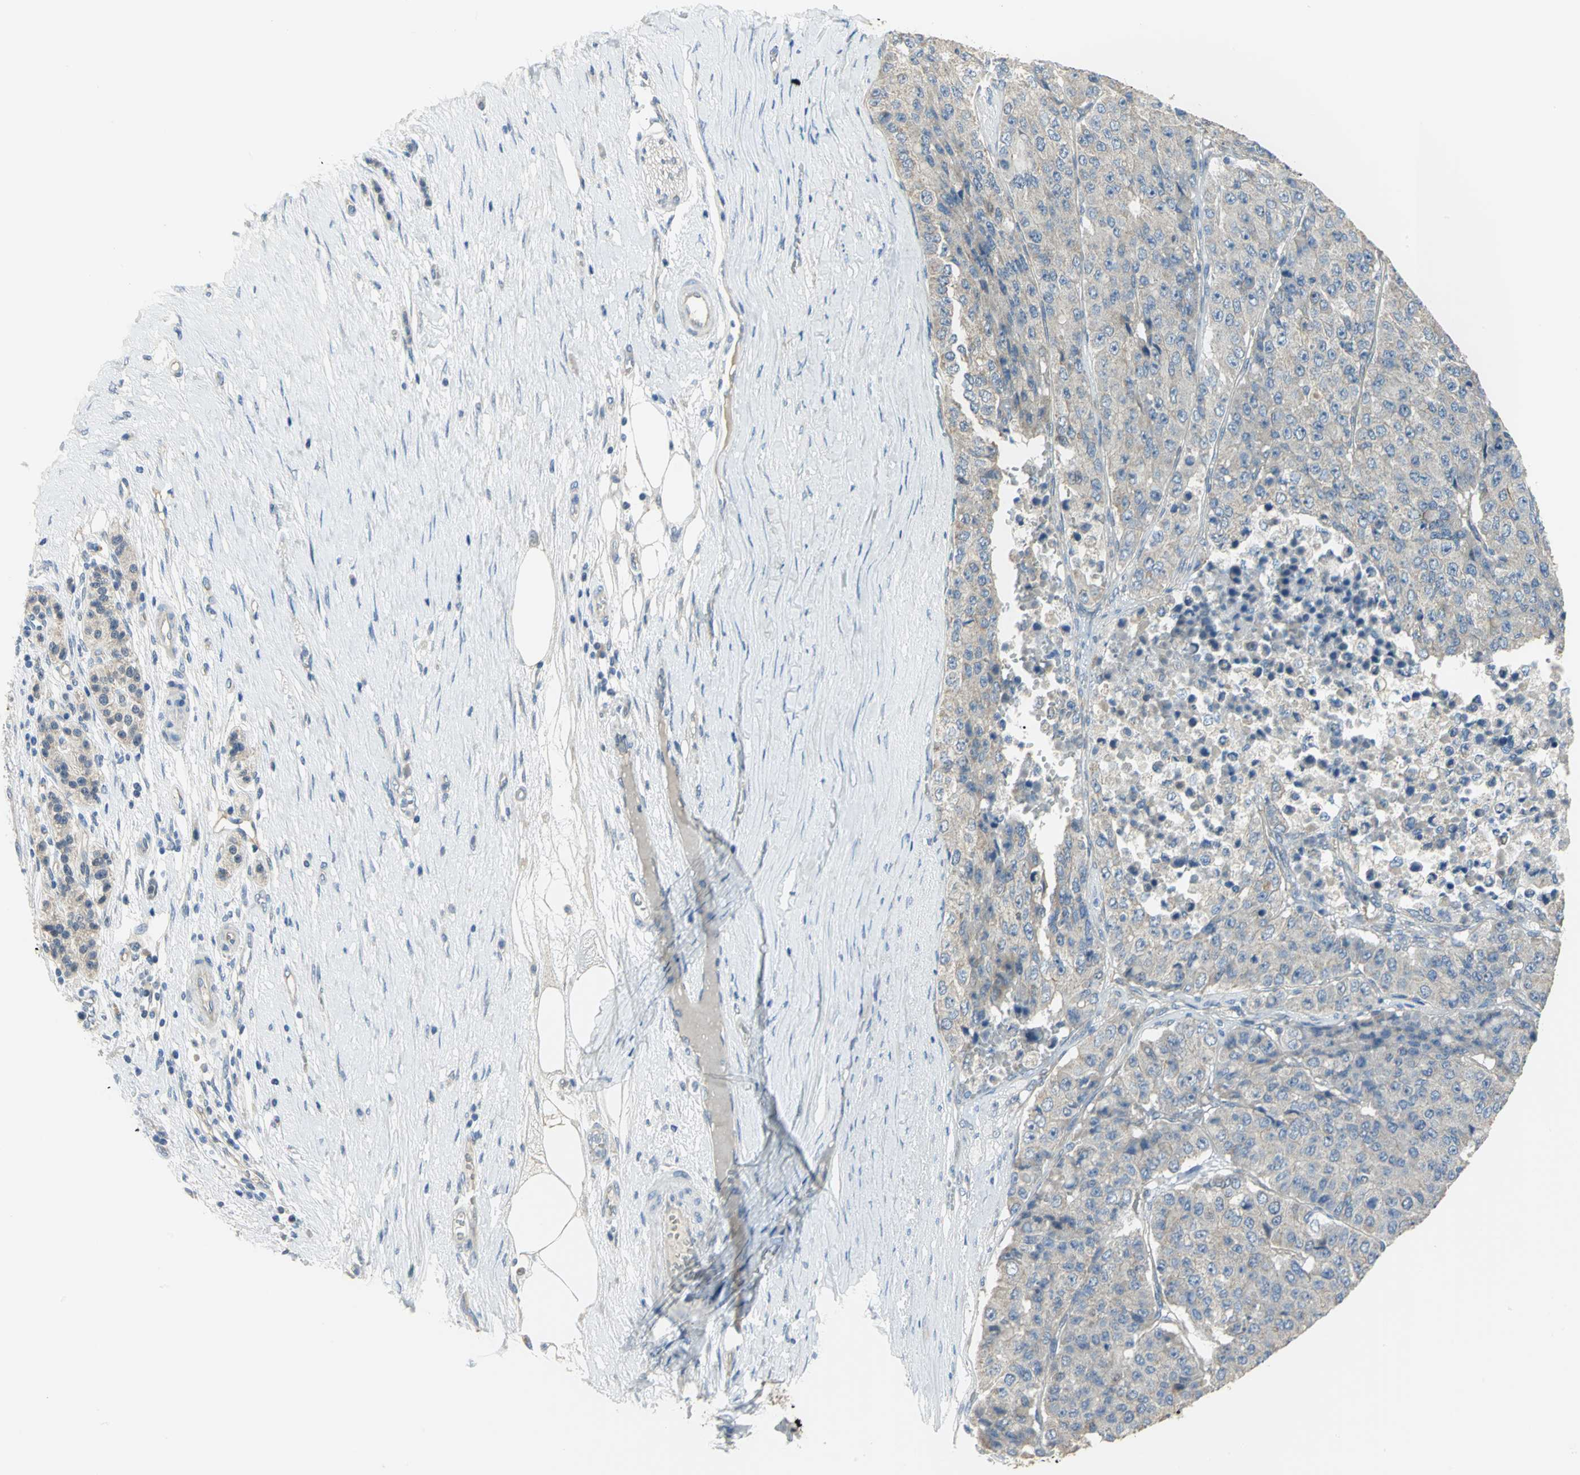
{"staining": {"intensity": "negative", "quantity": "none", "location": "none"}, "tissue": "pancreatic cancer", "cell_type": "Tumor cells", "image_type": "cancer", "snomed": [{"axis": "morphology", "description": "Adenocarcinoma, NOS"}, {"axis": "topography", "description": "Pancreas"}], "caption": "Immunohistochemistry (IHC) of human pancreatic cancer displays no expression in tumor cells.", "gene": "HTR1F", "patient": {"sex": "male", "age": 50}}